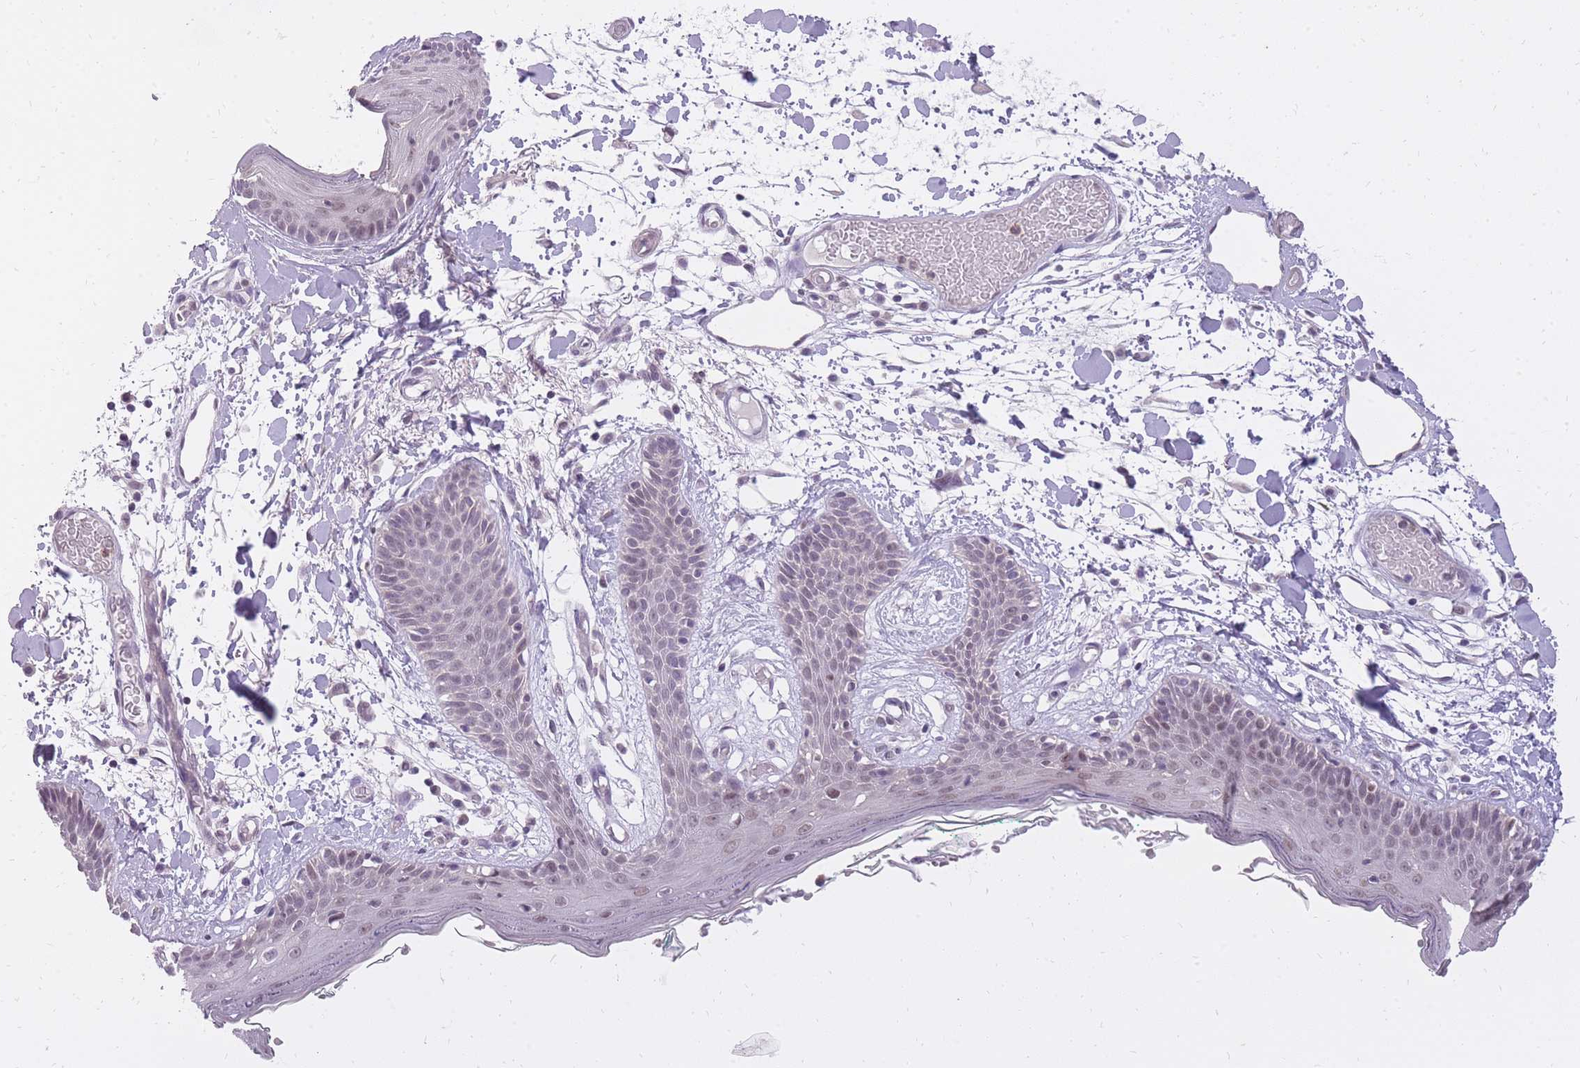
{"staining": {"intensity": "weak", "quantity": "25%-75%", "location": "nuclear"}, "tissue": "skin", "cell_type": "Fibroblasts", "image_type": "normal", "snomed": [{"axis": "morphology", "description": "Normal tissue, NOS"}, {"axis": "topography", "description": "Skin"}], "caption": "Weak nuclear protein staining is present in about 25%-75% of fibroblasts in skin.", "gene": "TIGD1", "patient": {"sex": "male", "age": 79}}